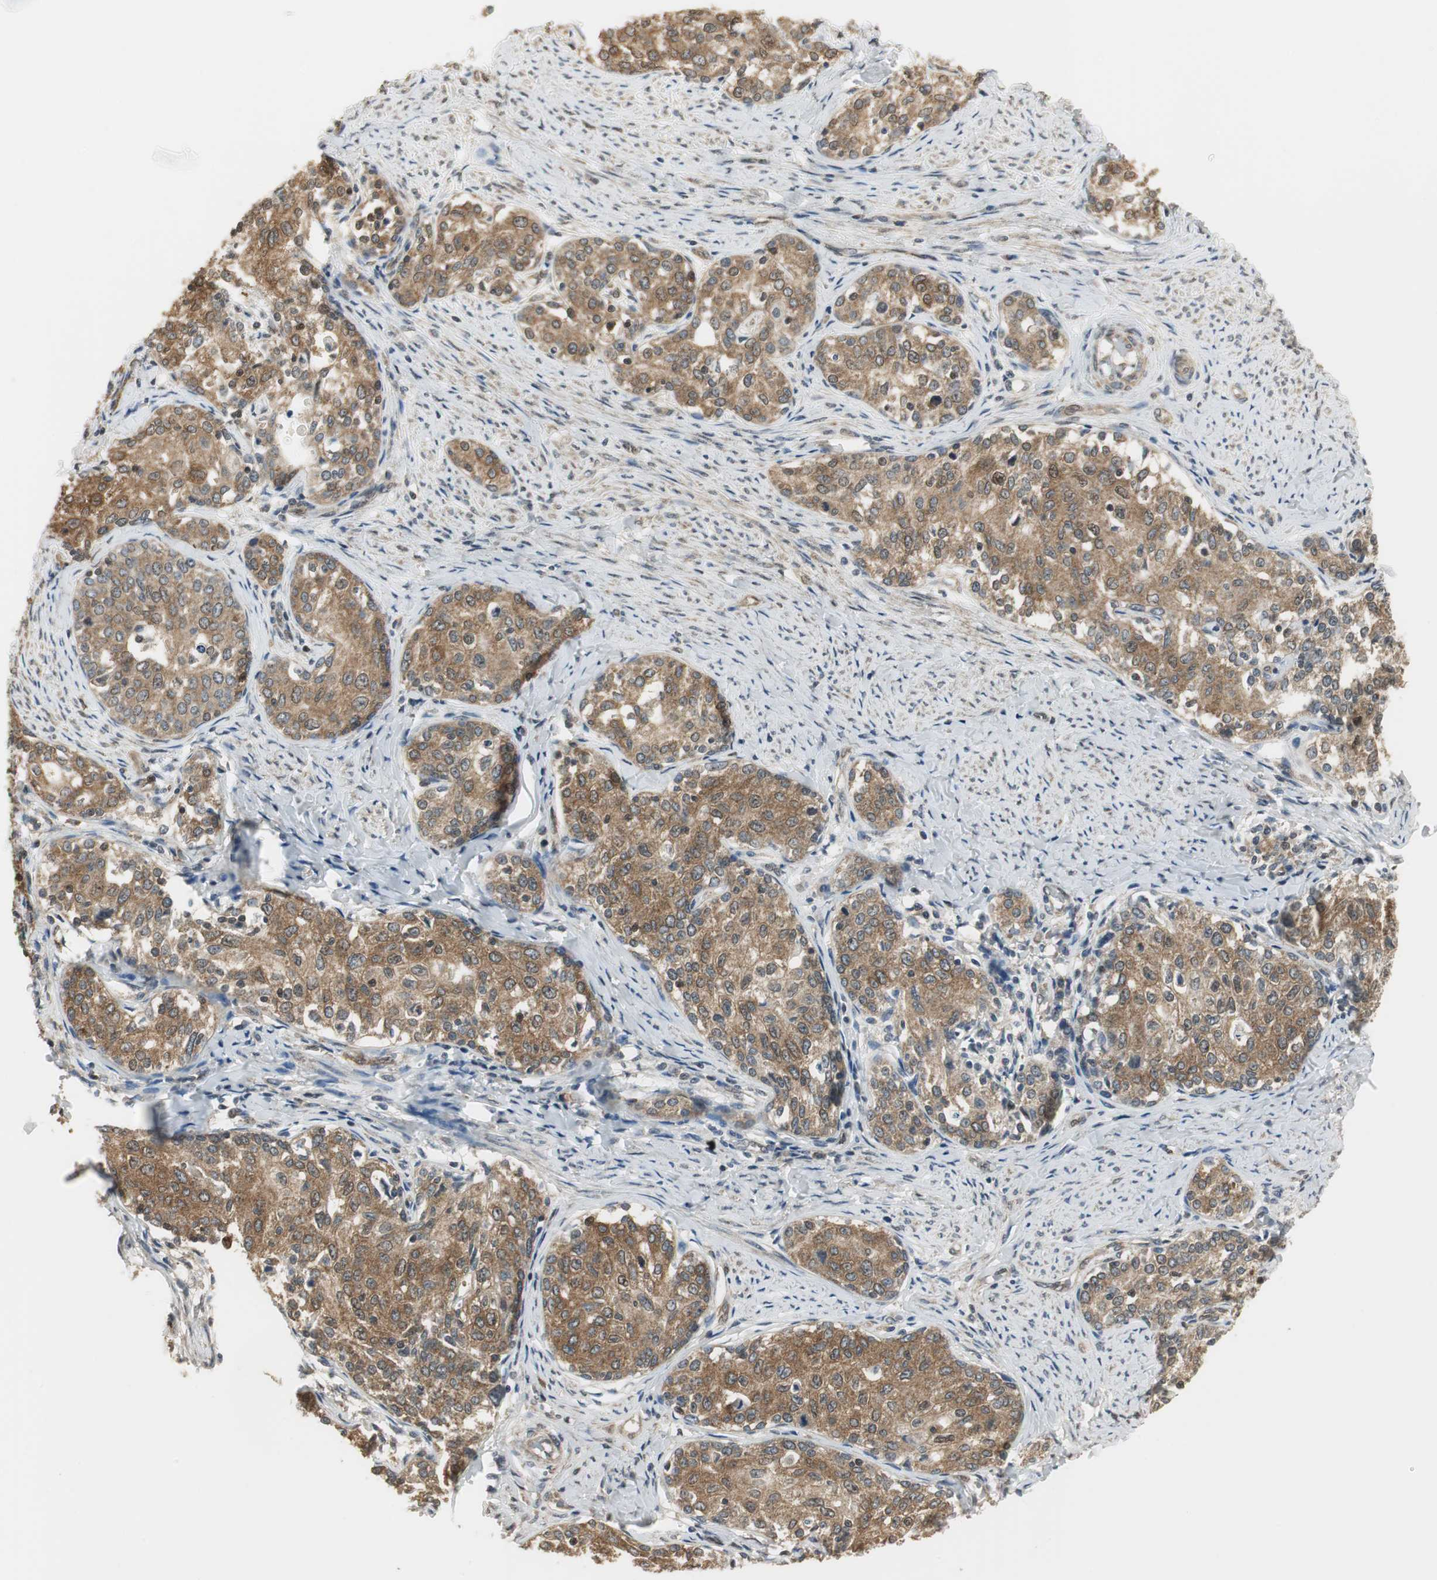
{"staining": {"intensity": "moderate", "quantity": ">75%", "location": "cytoplasmic/membranous"}, "tissue": "cervical cancer", "cell_type": "Tumor cells", "image_type": "cancer", "snomed": [{"axis": "morphology", "description": "Squamous cell carcinoma, NOS"}, {"axis": "morphology", "description": "Adenocarcinoma, NOS"}, {"axis": "topography", "description": "Cervix"}], "caption": "Cervical cancer (adenocarcinoma) was stained to show a protein in brown. There is medium levels of moderate cytoplasmic/membranous staining in approximately >75% of tumor cells.", "gene": "CCT5", "patient": {"sex": "female", "age": 52}}